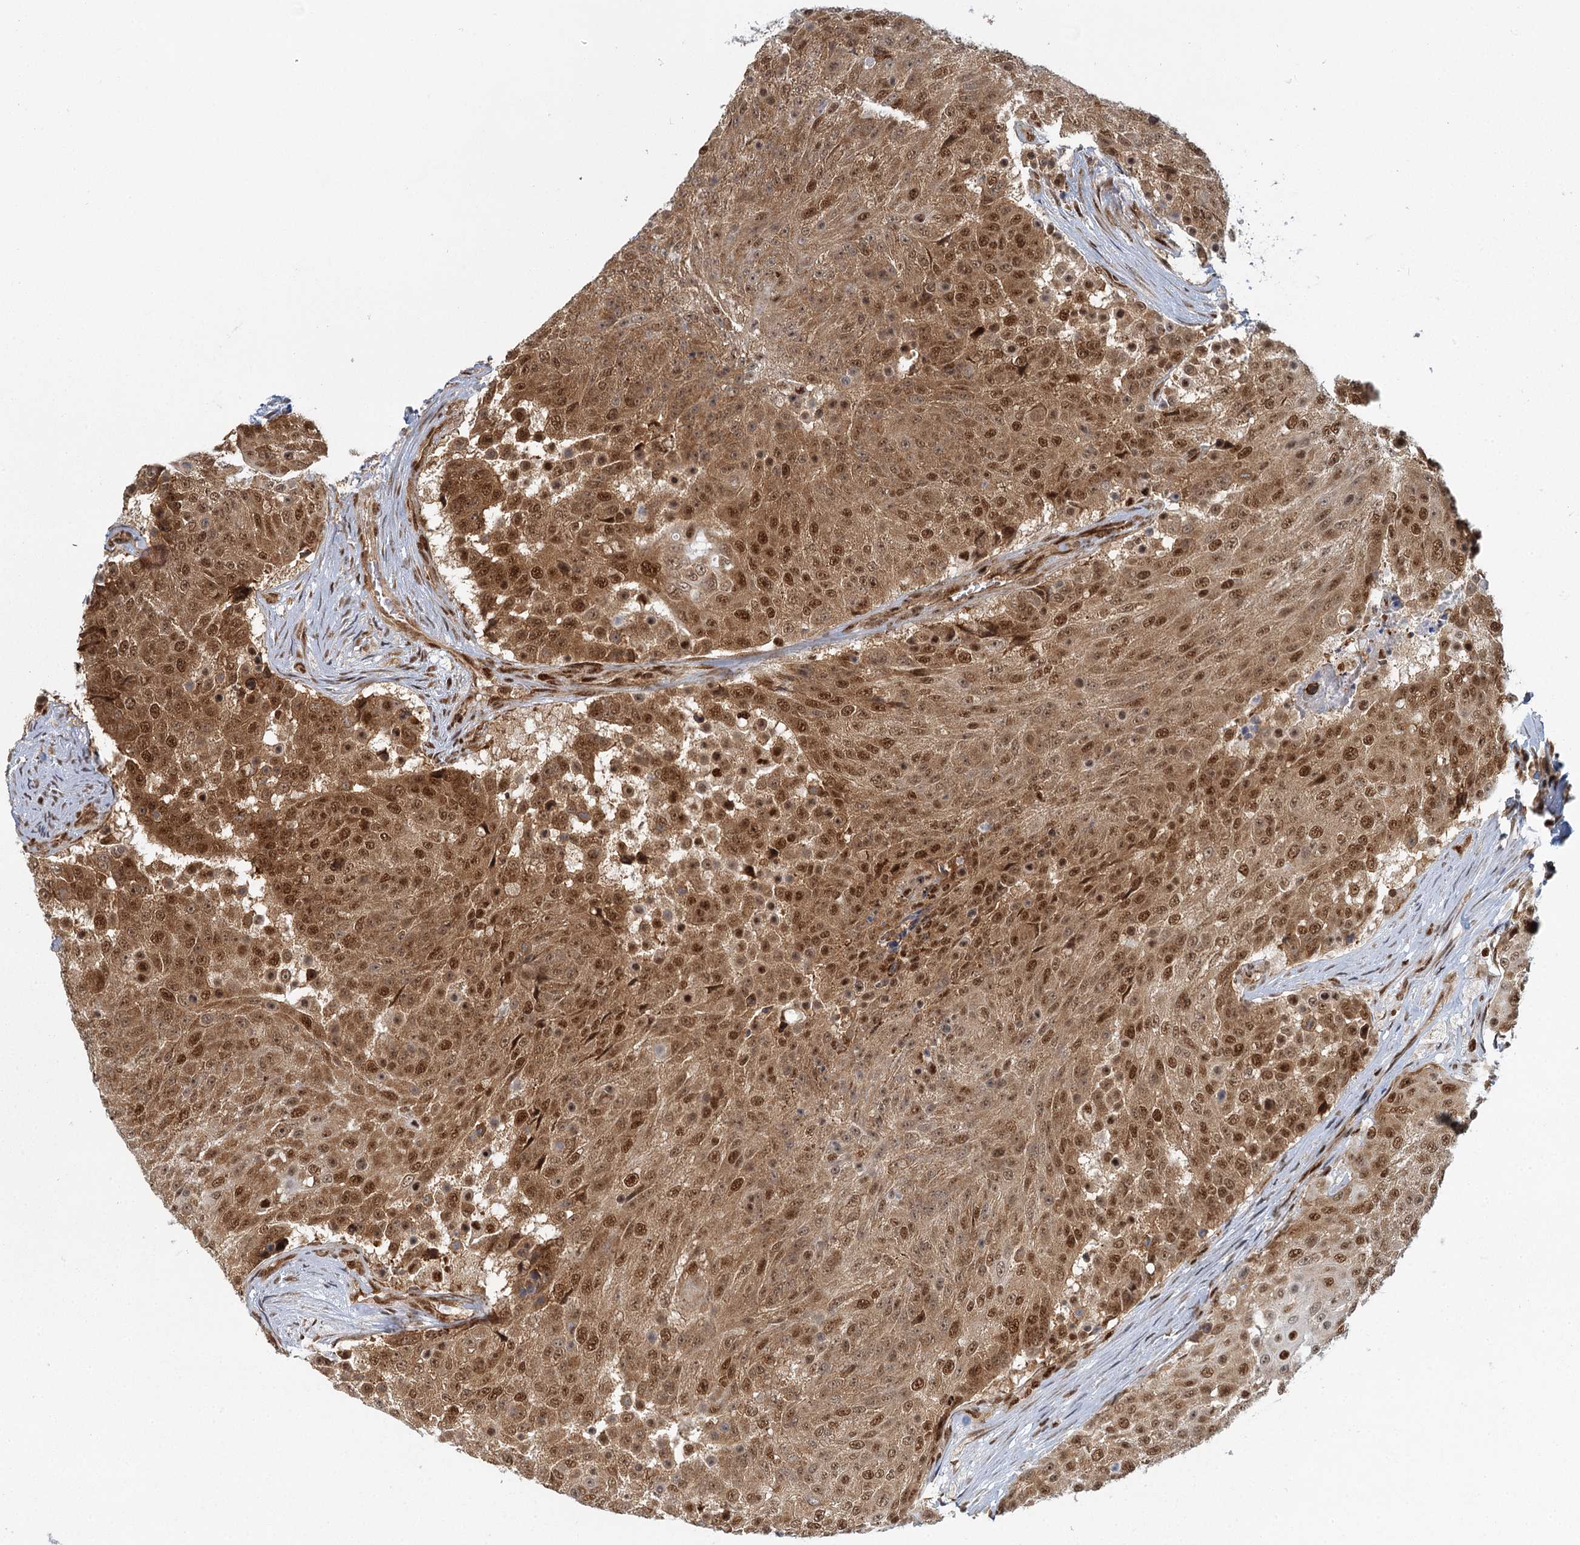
{"staining": {"intensity": "moderate", "quantity": ">75%", "location": "cytoplasmic/membranous,nuclear"}, "tissue": "urothelial cancer", "cell_type": "Tumor cells", "image_type": "cancer", "snomed": [{"axis": "morphology", "description": "Urothelial carcinoma, High grade"}, {"axis": "topography", "description": "Urinary bladder"}], "caption": "Brown immunohistochemical staining in urothelial cancer shows moderate cytoplasmic/membranous and nuclear staining in approximately >75% of tumor cells.", "gene": "GPATCH11", "patient": {"sex": "female", "age": 63}}